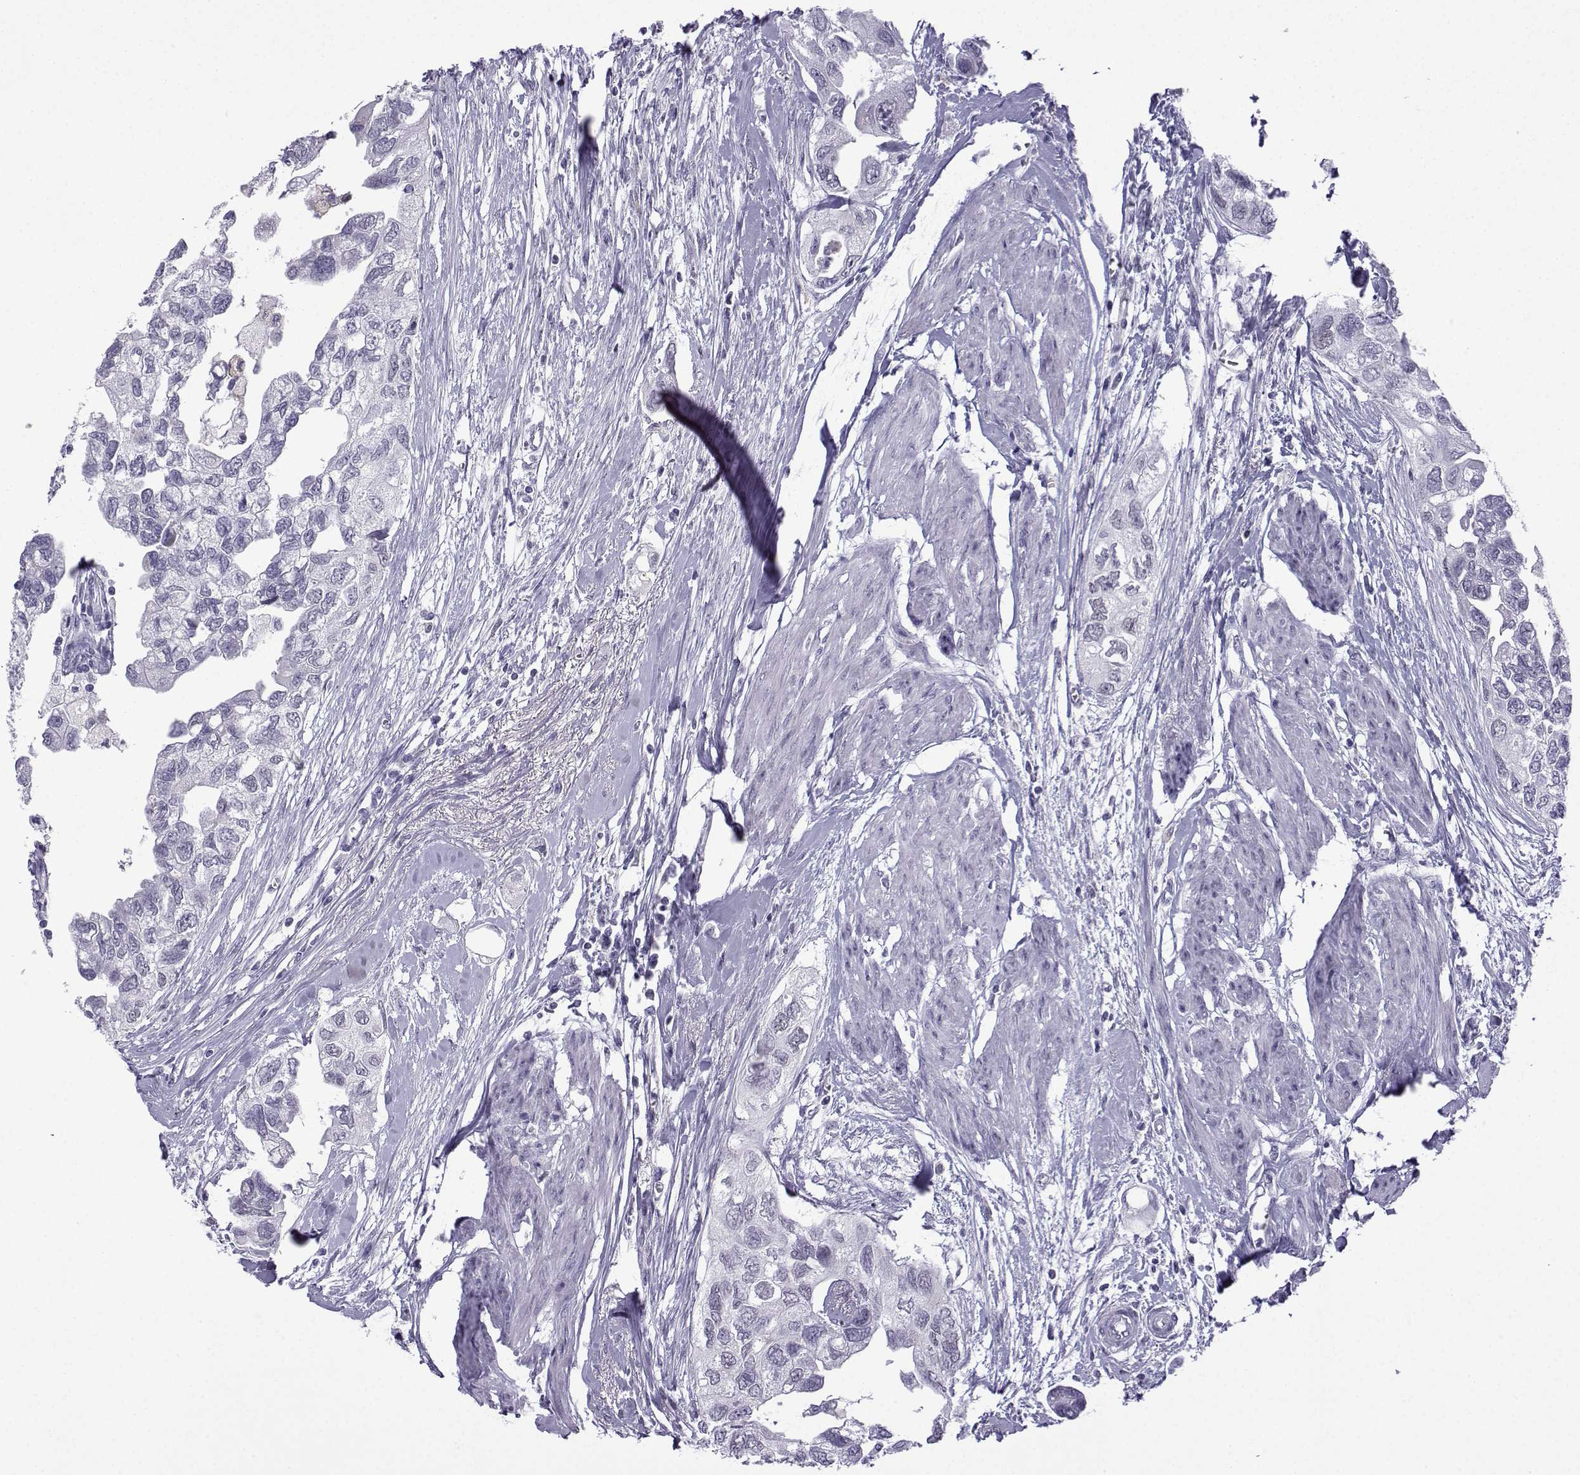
{"staining": {"intensity": "negative", "quantity": "none", "location": "none"}, "tissue": "urothelial cancer", "cell_type": "Tumor cells", "image_type": "cancer", "snomed": [{"axis": "morphology", "description": "Urothelial carcinoma, High grade"}, {"axis": "topography", "description": "Urinary bladder"}], "caption": "Immunohistochemical staining of urothelial cancer demonstrates no significant staining in tumor cells.", "gene": "MRGBP", "patient": {"sex": "male", "age": 59}}